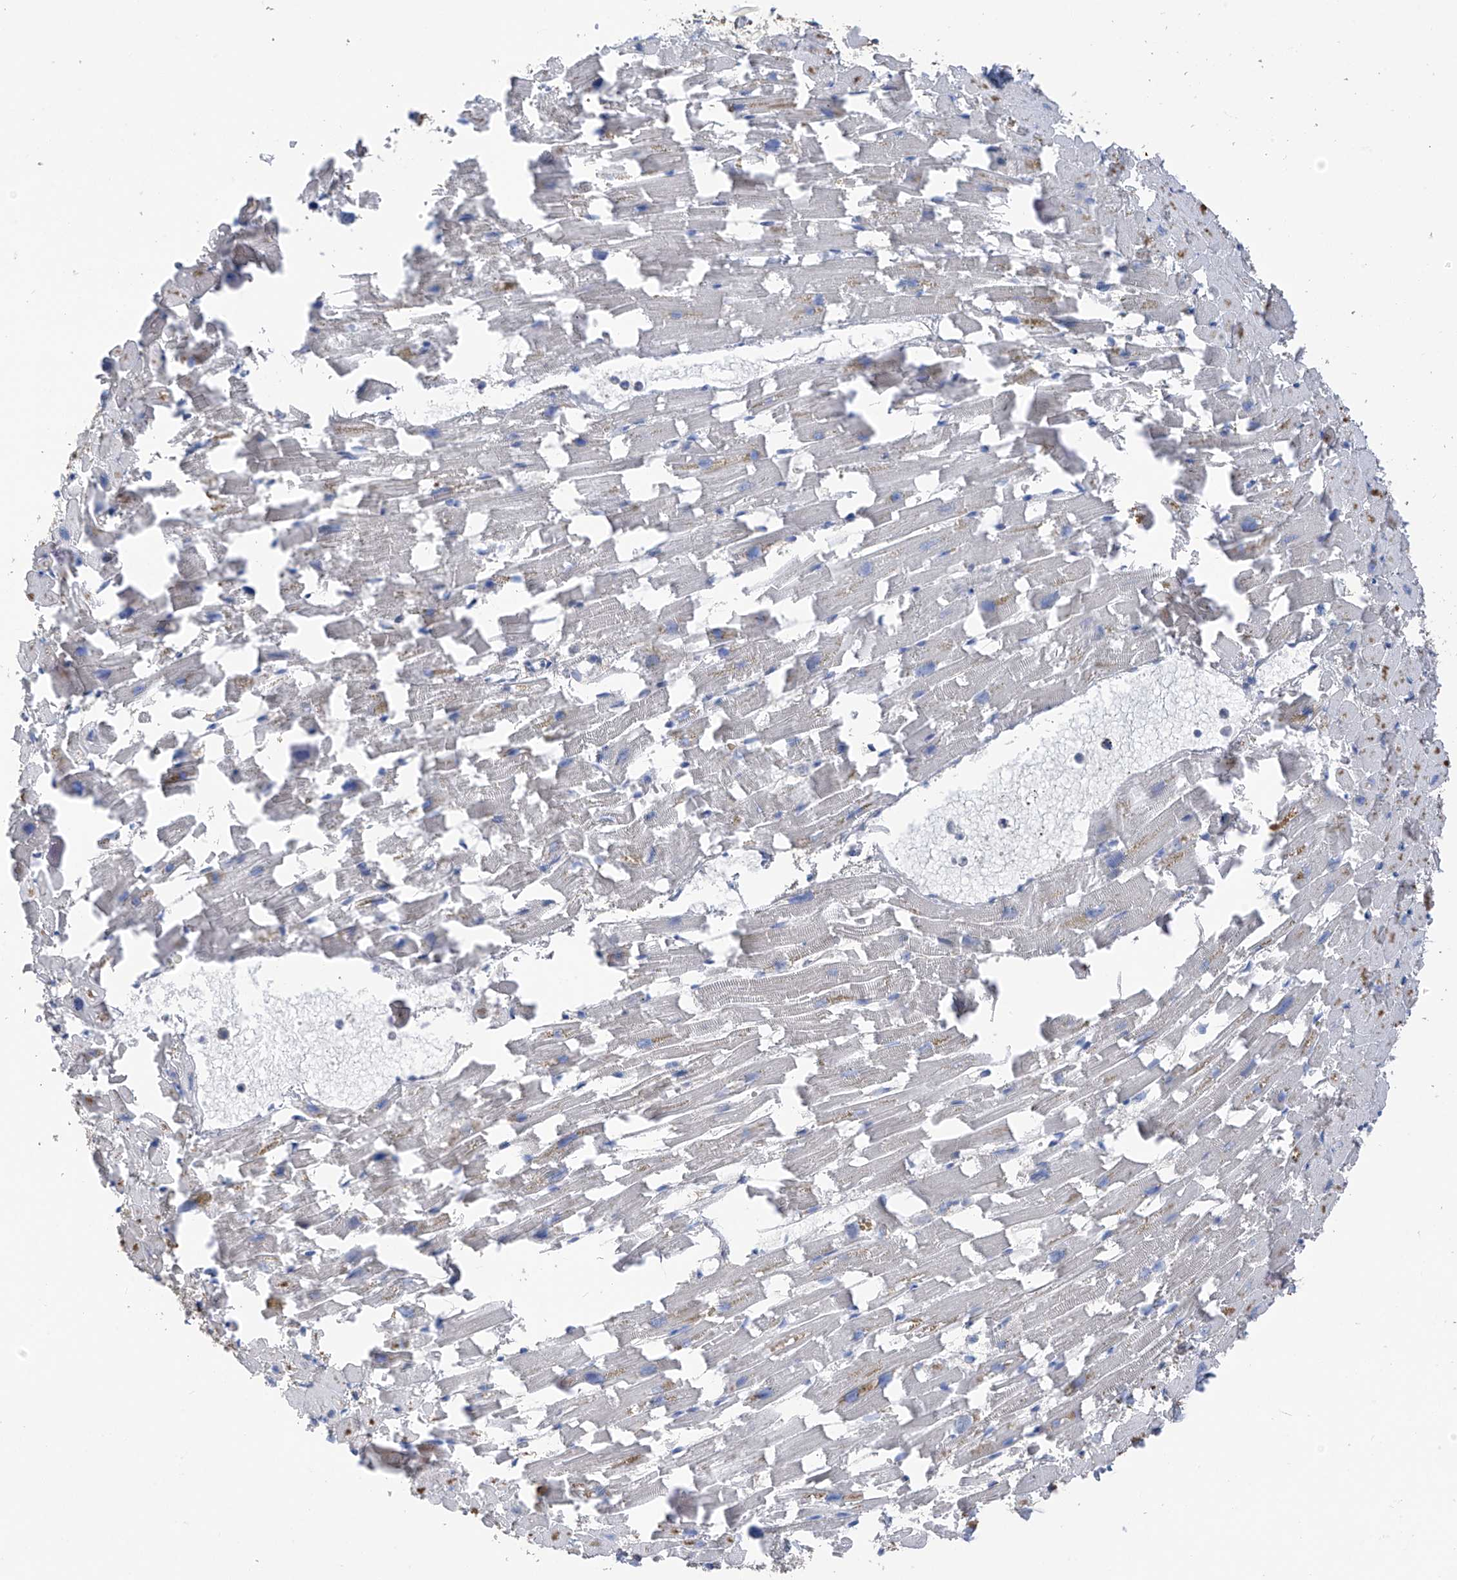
{"staining": {"intensity": "weak", "quantity": "<25%", "location": "cytoplasmic/membranous"}, "tissue": "heart muscle", "cell_type": "Cardiomyocytes", "image_type": "normal", "snomed": [{"axis": "morphology", "description": "Normal tissue, NOS"}, {"axis": "topography", "description": "Heart"}], "caption": "Immunohistochemistry (IHC) photomicrograph of normal heart muscle: heart muscle stained with DAB displays no significant protein staining in cardiomyocytes.", "gene": "GALNTL6", "patient": {"sex": "female", "age": 64}}